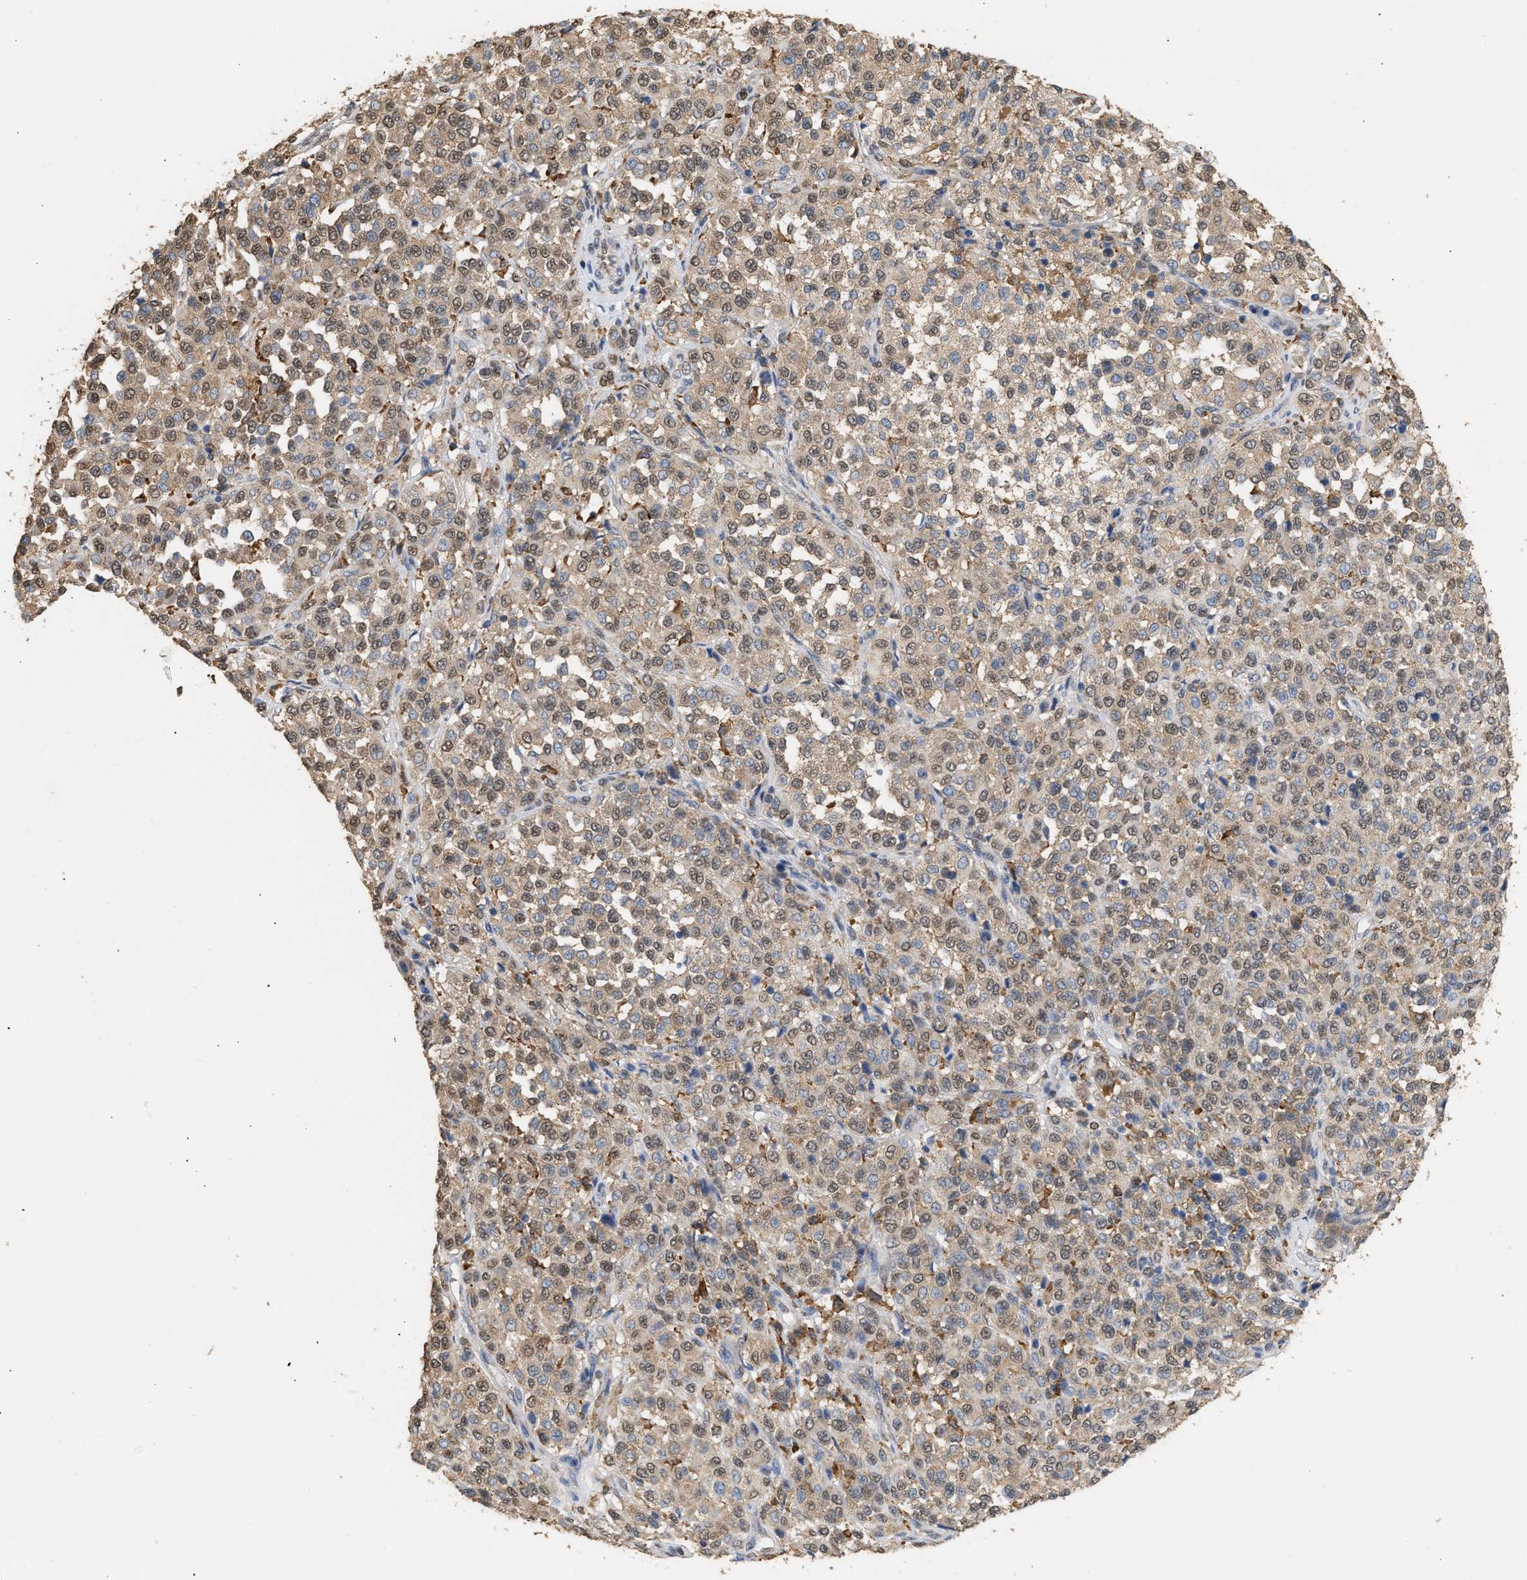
{"staining": {"intensity": "weak", "quantity": ">75%", "location": "cytoplasmic/membranous,nuclear"}, "tissue": "melanoma", "cell_type": "Tumor cells", "image_type": "cancer", "snomed": [{"axis": "morphology", "description": "Malignant melanoma, Metastatic site"}, {"axis": "topography", "description": "Pancreas"}], "caption": "Protein staining of malignant melanoma (metastatic site) tissue reveals weak cytoplasmic/membranous and nuclear positivity in approximately >75% of tumor cells.", "gene": "GCN1", "patient": {"sex": "female", "age": 30}}